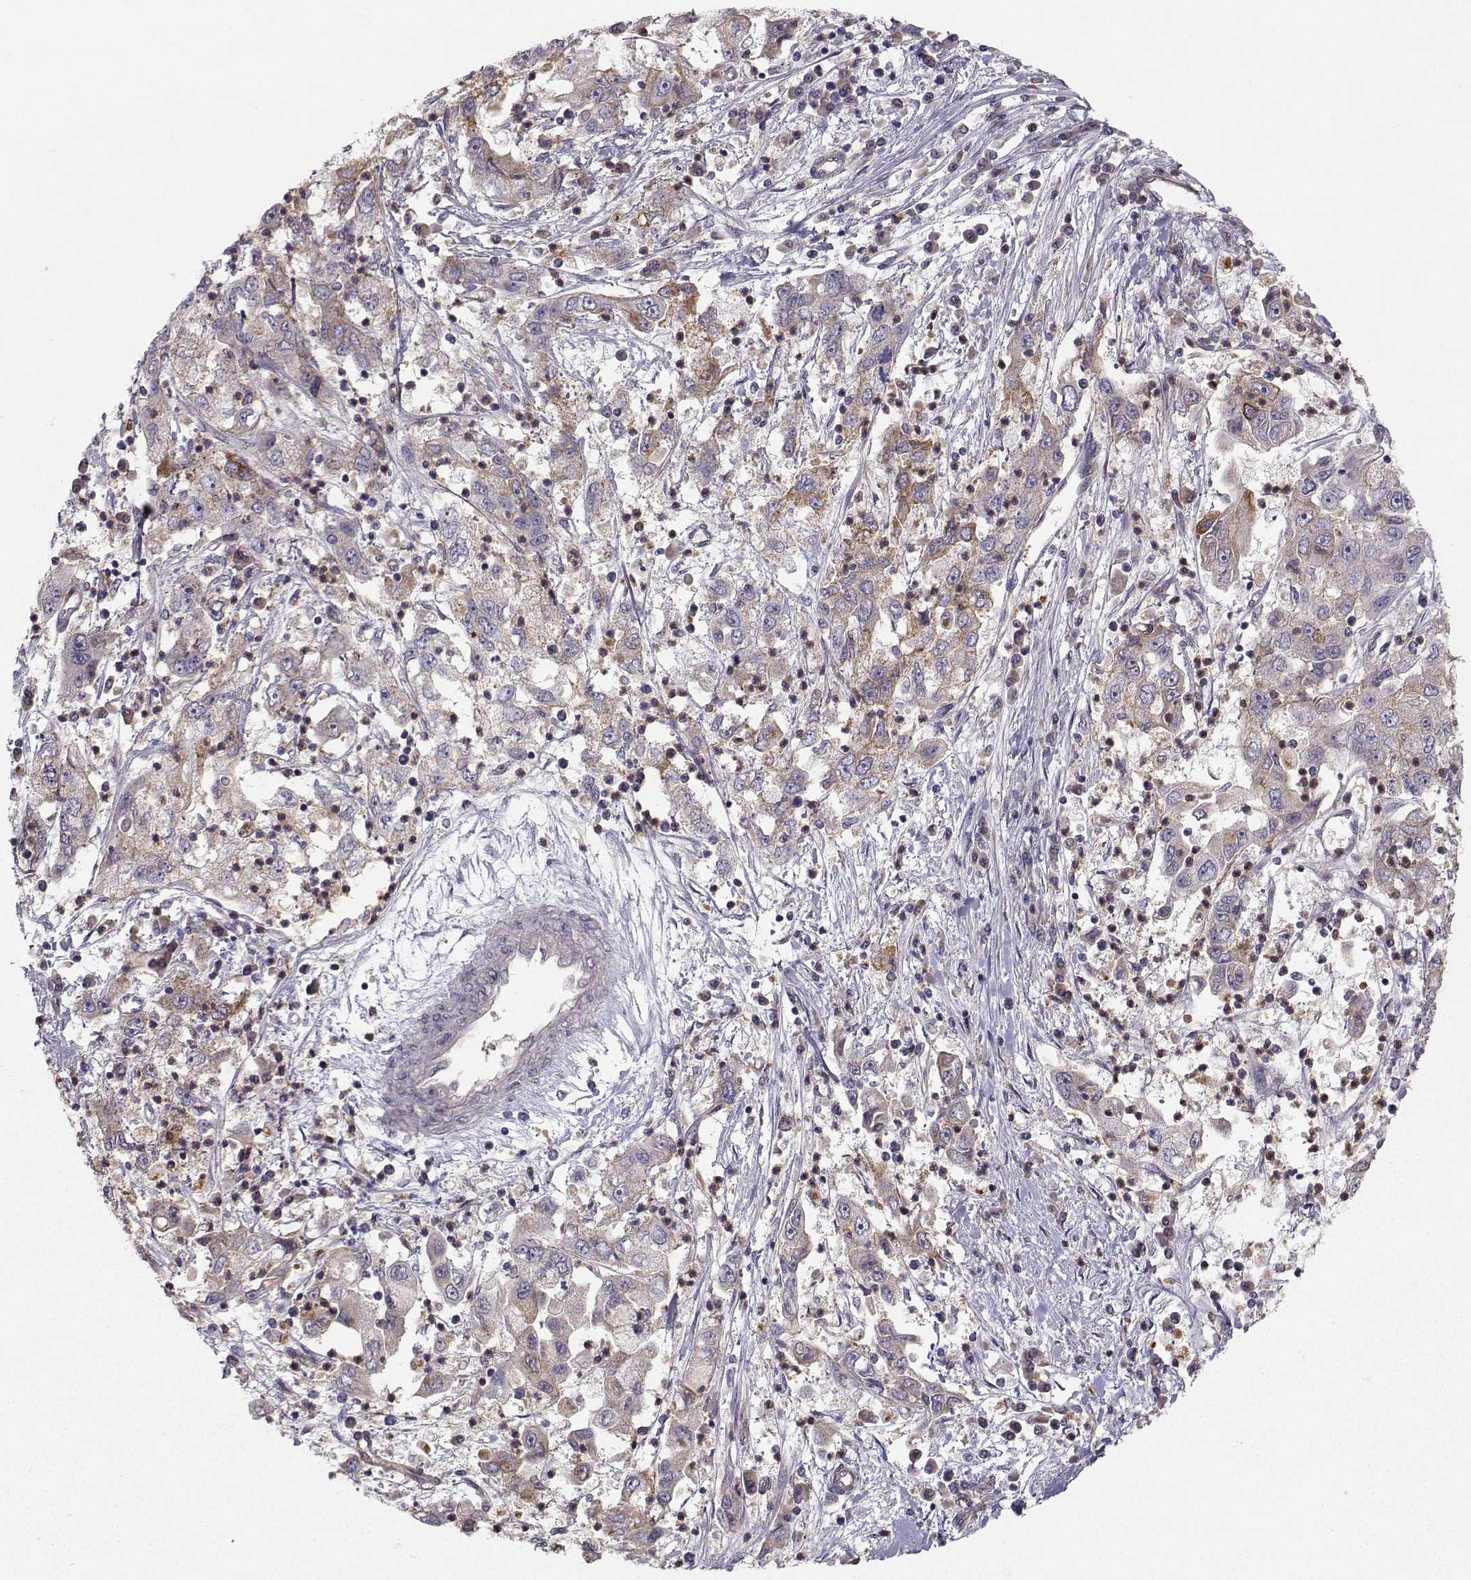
{"staining": {"intensity": "weak", "quantity": "<25%", "location": "cytoplasmic/membranous"}, "tissue": "cervical cancer", "cell_type": "Tumor cells", "image_type": "cancer", "snomed": [{"axis": "morphology", "description": "Squamous cell carcinoma, NOS"}, {"axis": "topography", "description": "Cervix"}], "caption": "Immunohistochemistry (IHC) photomicrograph of cervical squamous cell carcinoma stained for a protein (brown), which reveals no expression in tumor cells. The staining was performed using DAB (3,3'-diaminobenzidine) to visualize the protein expression in brown, while the nuclei were stained in blue with hematoxylin (Magnification: 20x).", "gene": "OPRD1", "patient": {"sex": "female", "age": 36}}